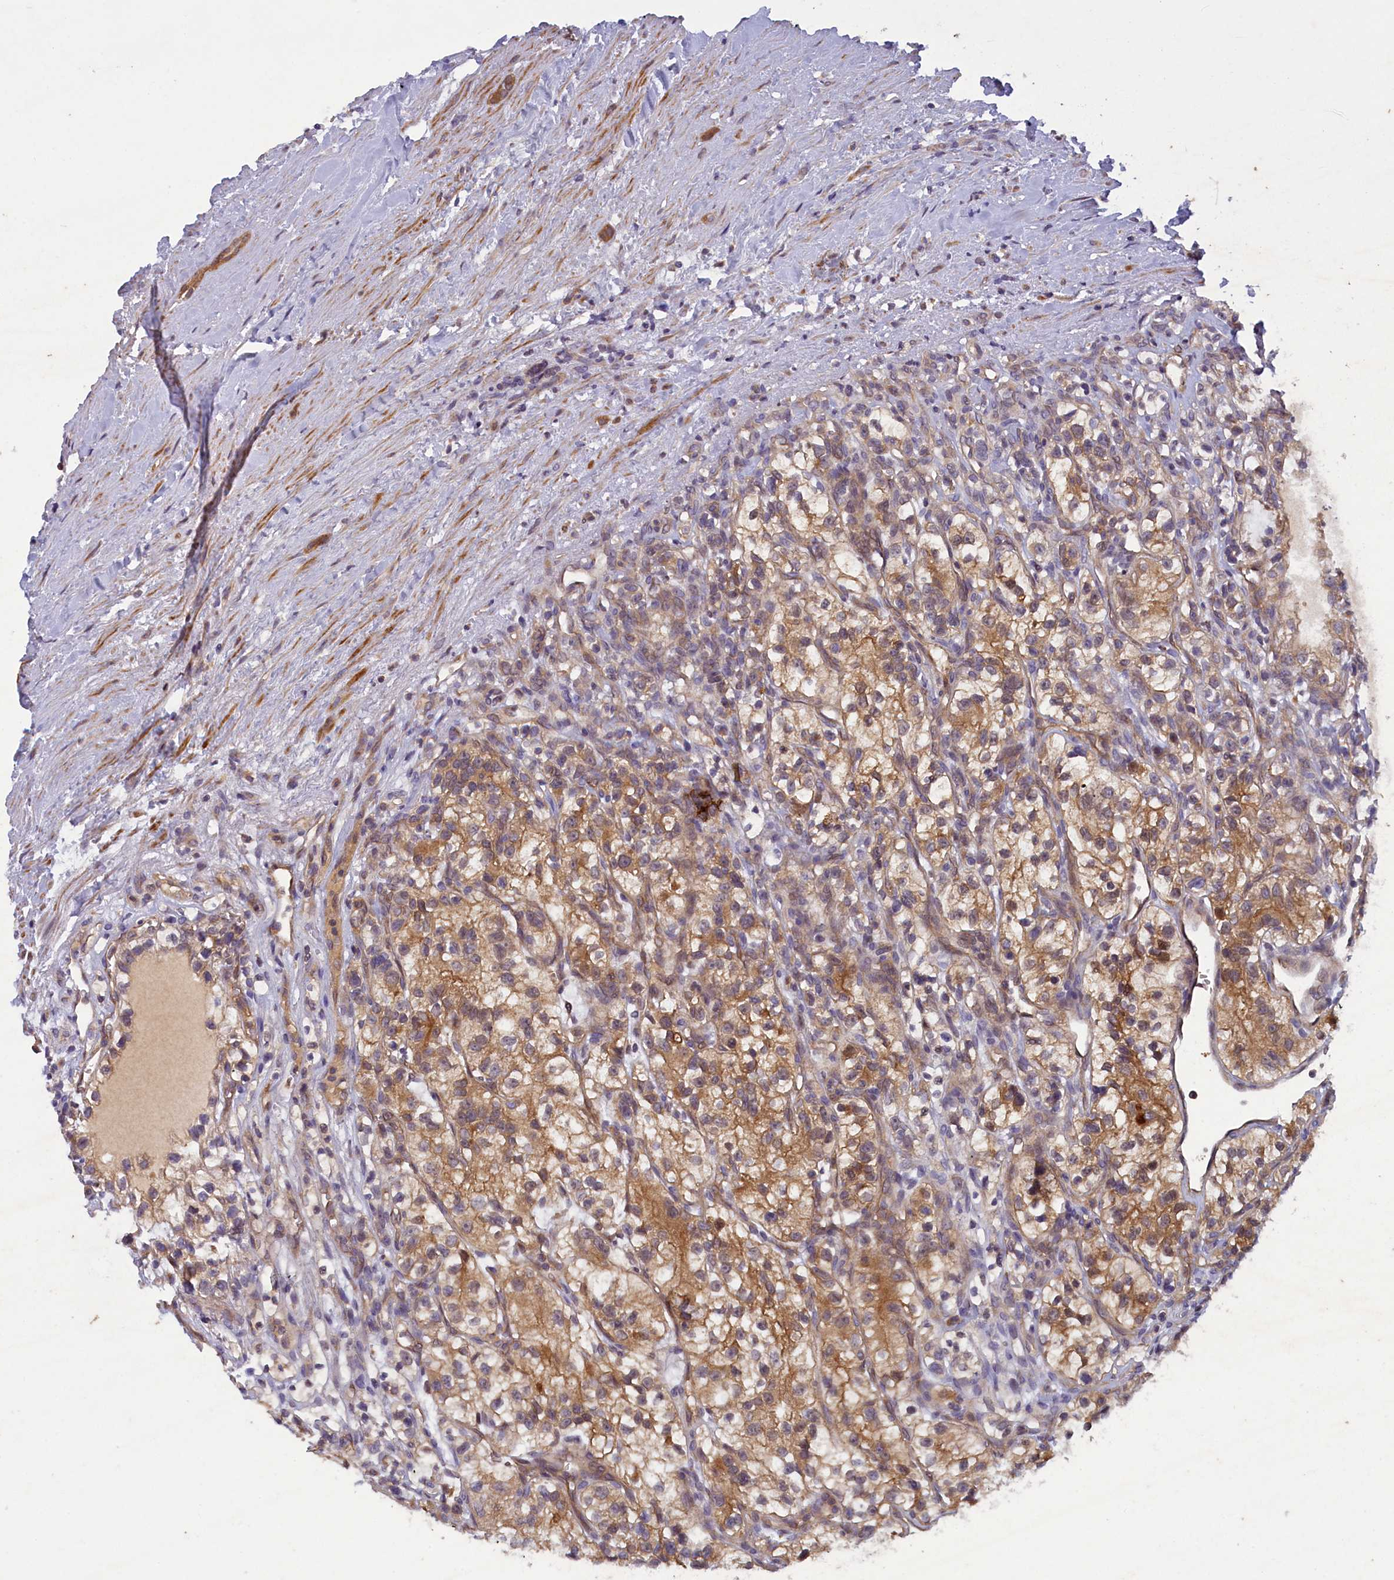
{"staining": {"intensity": "moderate", "quantity": ">75%", "location": "cytoplasmic/membranous"}, "tissue": "renal cancer", "cell_type": "Tumor cells", "image_type": "cancer", "snomed": [{"axis": "morphology", "description": "Adenocarcinoma, NOS"}, {"axis": "topography", "description": "Kidney"}], "caption": "This is a photomicrograph of immunohistochemistry staining of renal adenocarcinoma, which shows moderate positivity in the cytoplasmic/membranous of tumor cells.", "gene": "NUBP1", "patient": {"sex": "female", "age": 57}}